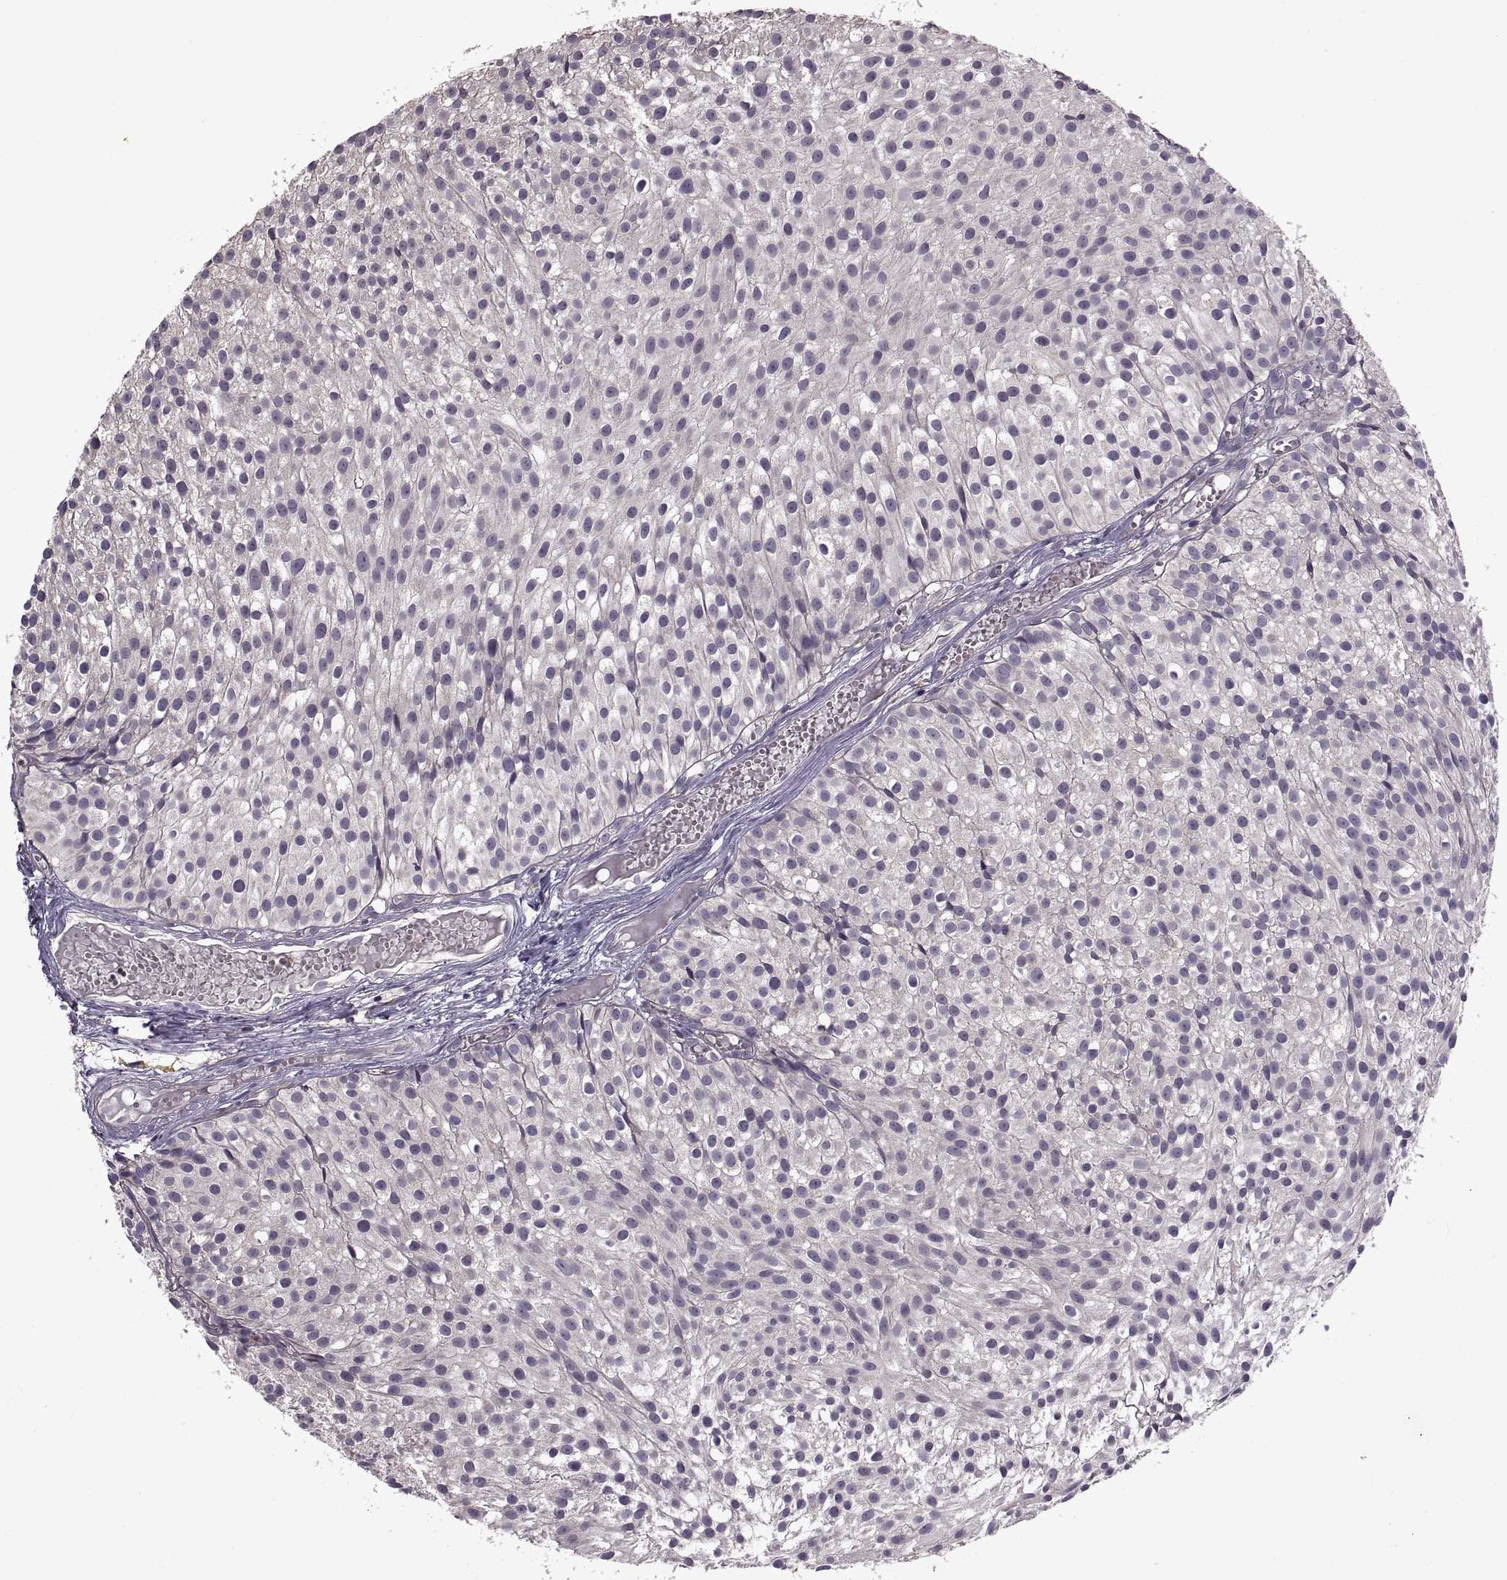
{"staining": {"intensity": "negative", "quantity": "none", "location": "none"}, "tissue": "urothelial cancer", "cell_type": "Tumor cells", "image_type": "cancer", "snomed": [{"axis": "morphology", "description": "Urothelial carcinoma, Low grade"}, {"axis": "topography", "description": "Urinary bladder"}], "caption": "DAB immunohistochemical staining of human urothelial cancer displays no significant staining in tumor cells.", "gene": "PIERCE1", "patient": {"sex": "male", "age": 63}}